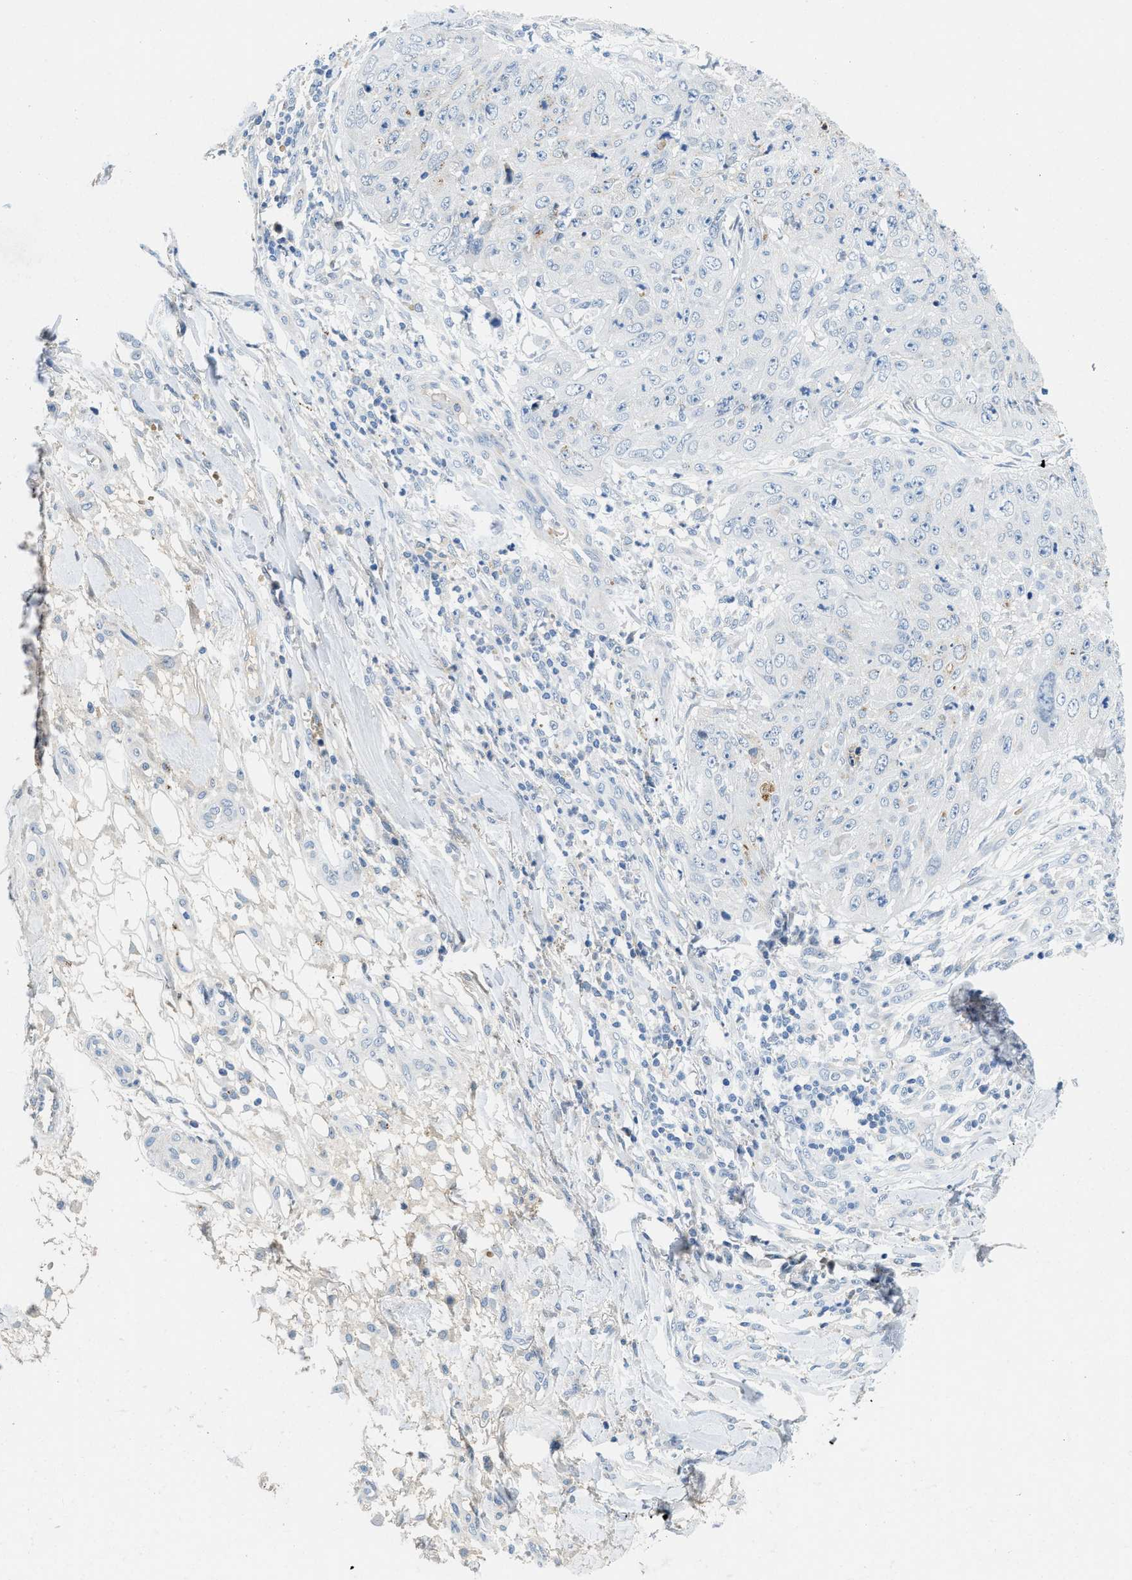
{"staining": {"intensity": "negative", "quantity": "none", "location": "none"}, "tissue": "skin cancer", "cell_type": "Tumor cells", "image_type": "cancer", "snomed": [{"axis": "morphology", "description": "Squamous cell carcinoma, NOS"}, {"axis": "topography", "description": "Skin"}], "caption": "An immunohistochemistry (IHC) image of squamous cell carcinoma (skin) is shown. There is no staining in tumor cells of squamous cell carcinoma (skin). Brightfield microscopy of immunohistochemistry (IHC) stained with DAB (3,3'-diaminobenzidine) (brown) and hematoxylin (blue), captured at high magnification.", "gene": "TSPAN3", "patient": {"sex": "female", "age": 80}}